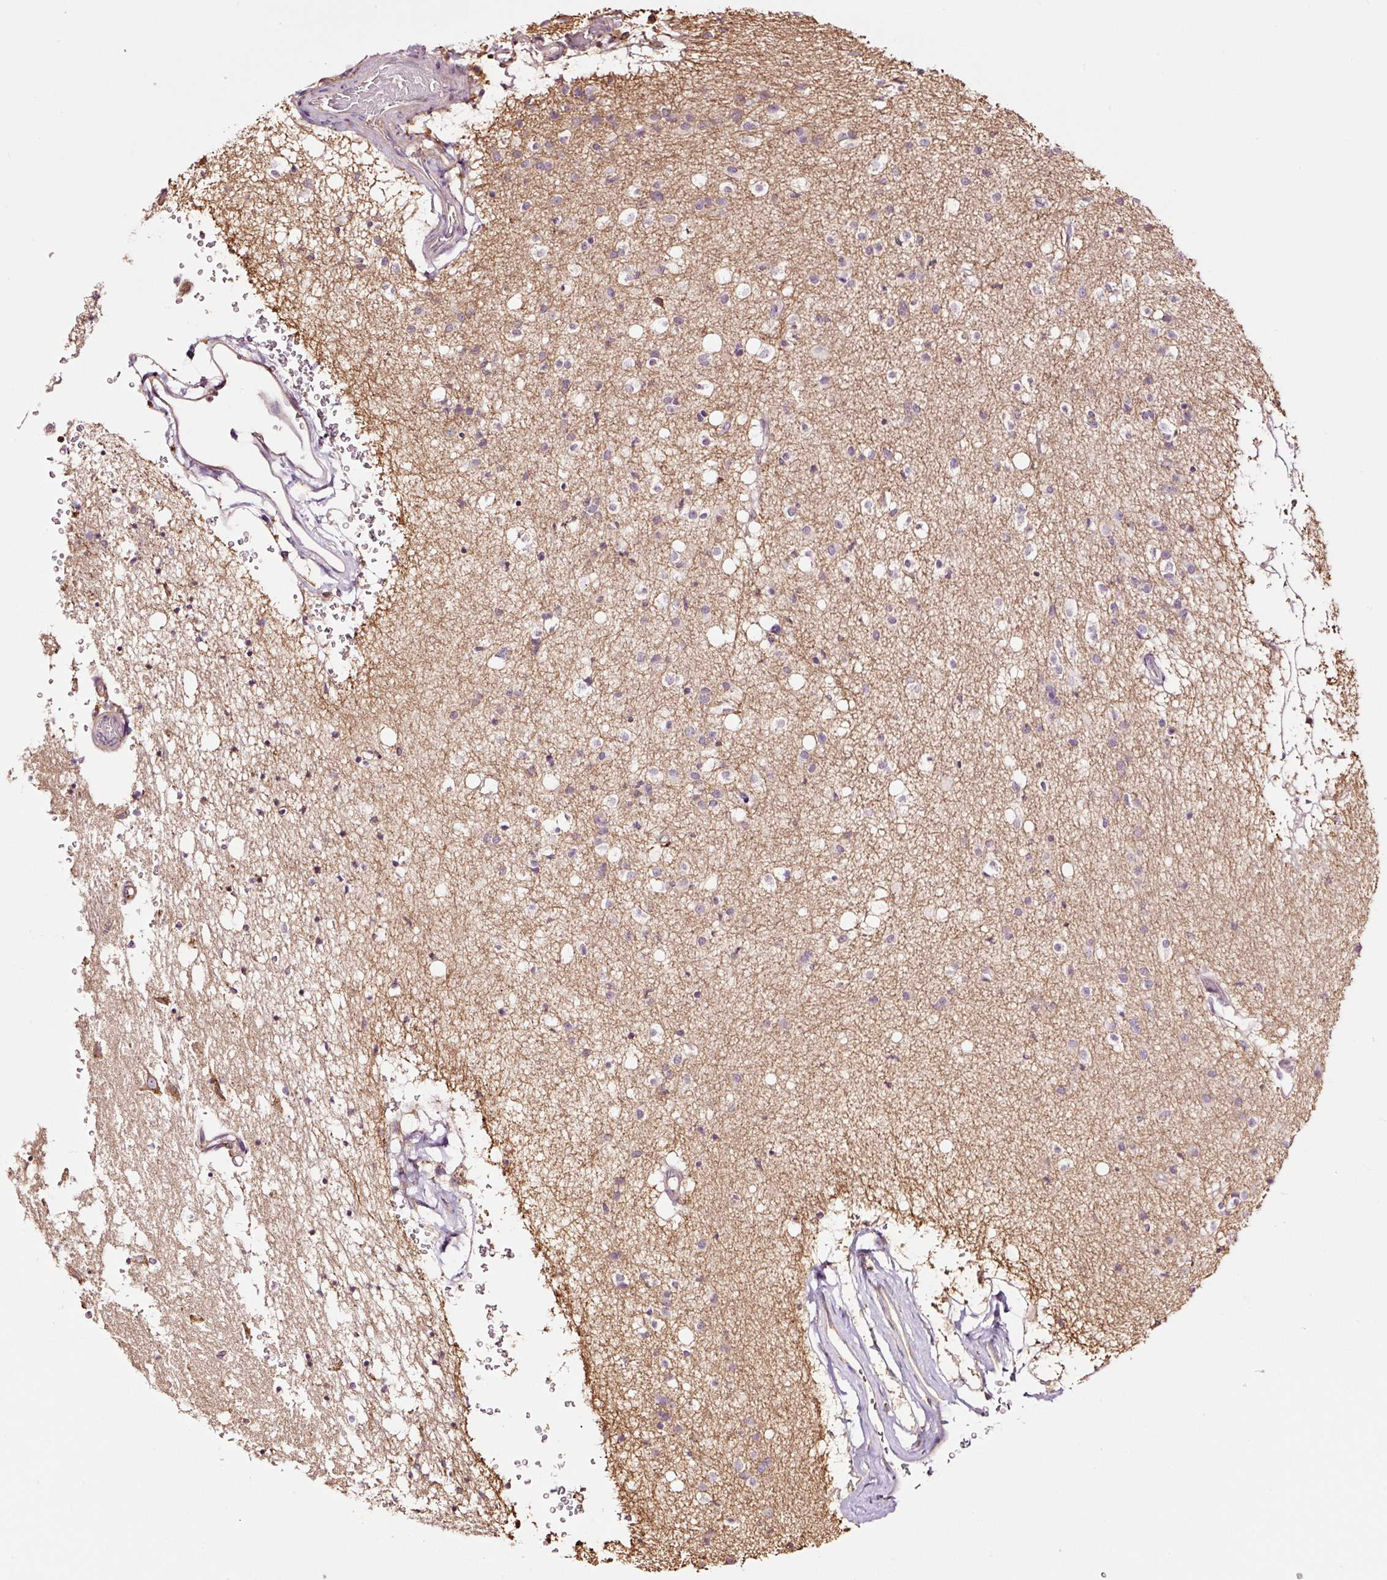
{"staining": {"intensity": "moderate", "quantity": "<25%", "location": "cytoplasmic/membranous"}, "tissue": "caudate", "cell_type": "Glial cells", "image_type": "normal", "snomed": [{"axis": "morphology", "description": "Normal tissue, NOS"}, {"axis": "topography", "description": "Lateral ventricle wall"}], "caption": "Moderate cytoplasmic/membranous staining is present in approximately <25% of glial cells in benign caudate. (DAB (3,3'-diaminobenzidine) IHC with brightfield microscopy, high magnification).", "gene": "METAP1", "patient": {"sex": "male", "age": 58}}